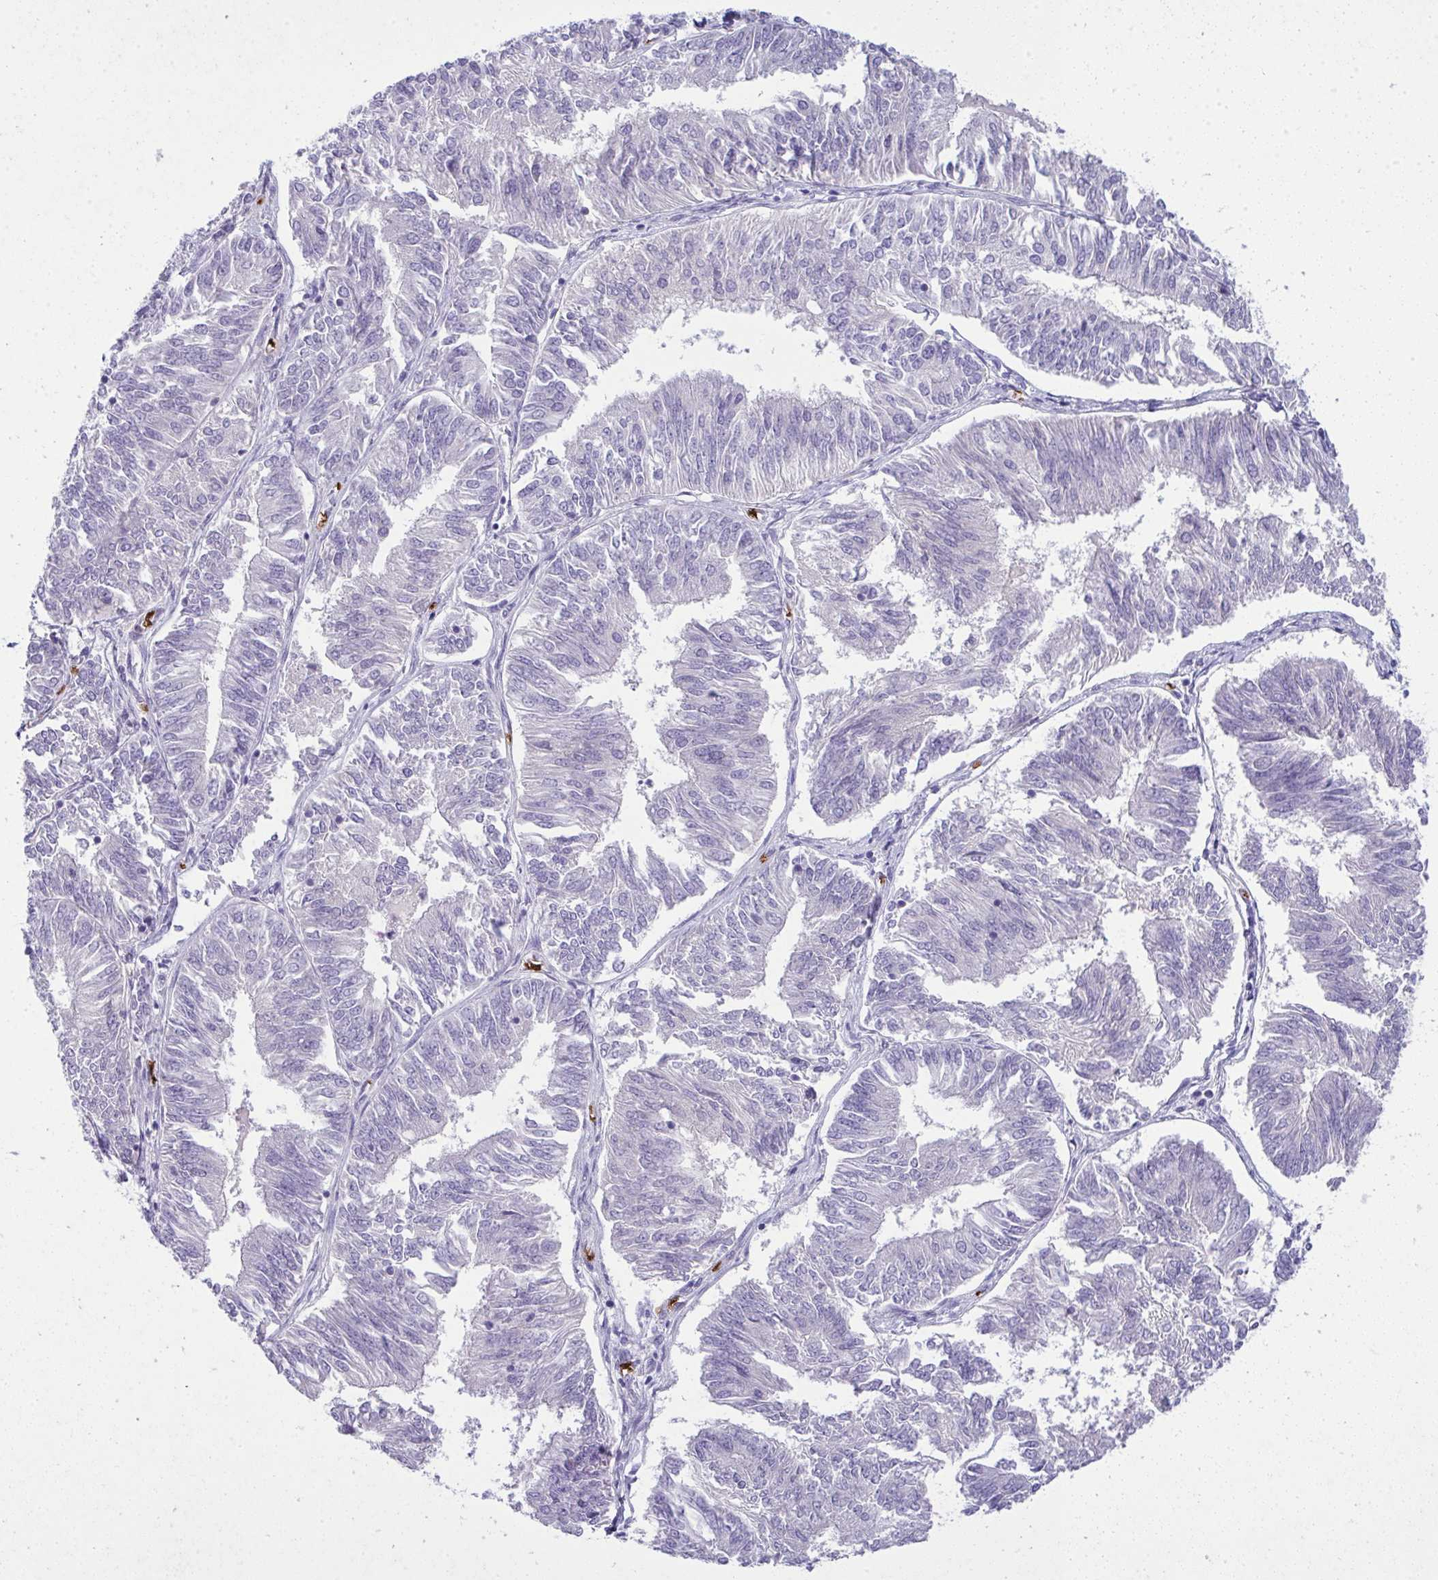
{"staining": {"intensity": "negative", "quantity": "none", "location": "none"}, "tissue": "endometrial cancer", "cell_type": "Tumor cells", "image_type": "cancer", "snomed": [{"axis": "morphology", "description": "Adenocarcinoma, NOS"}, {"axis": "topography", "description": "Endometrium"}], "caption": "Tumor cells are negative for brown protein staining in endometrial cancer.", "gene": "SPTB", "patient": {"sex": "female", "age": 58}}